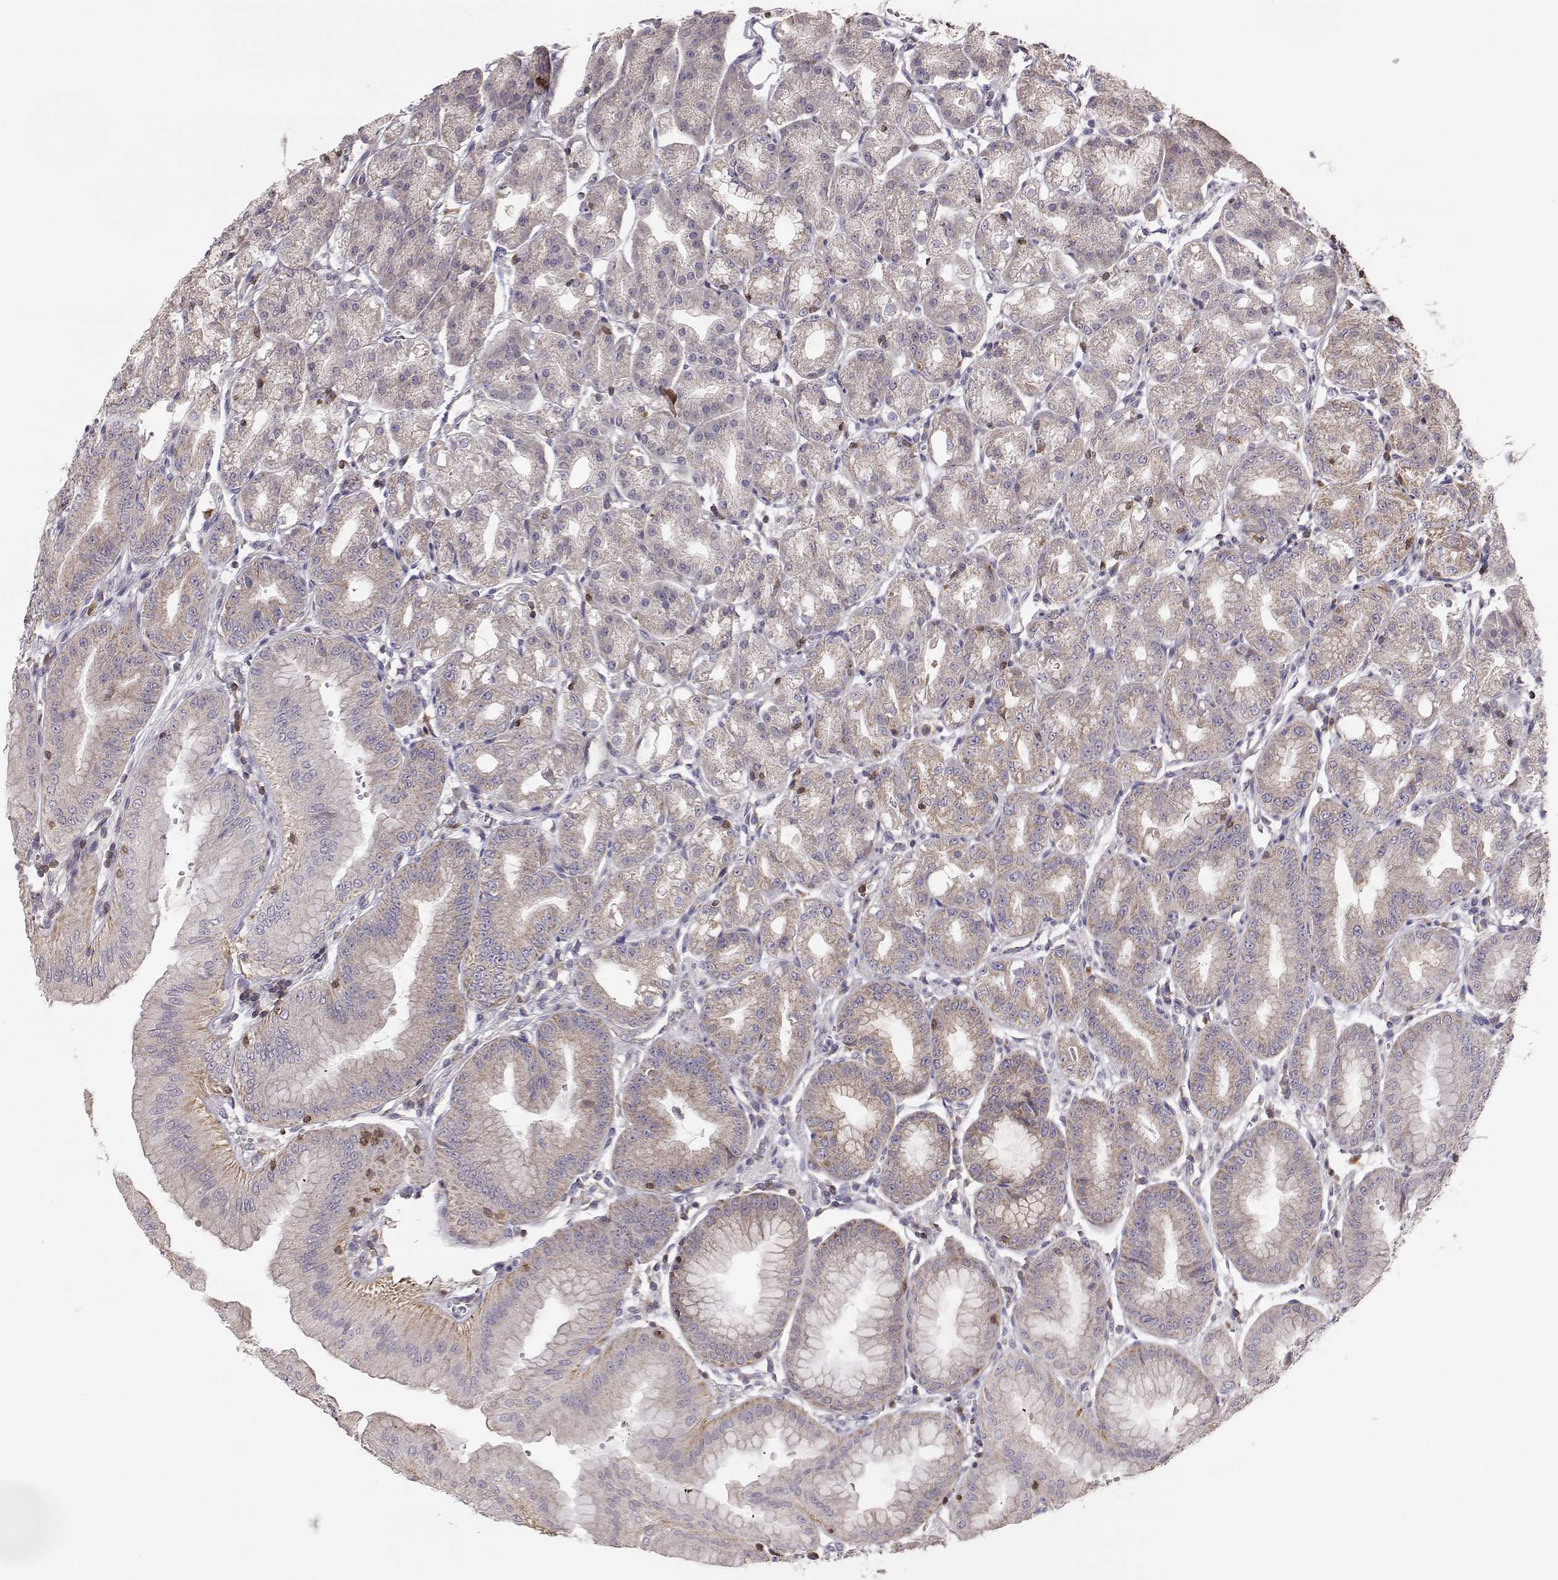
{"staining": {"intensity": "moderate", "quantity": "25%-75%", "location": "cytoplasmic/membranous"}, "tissue": "stomach", "cell_type": "Glandular cells", "image_type": "normal", "snomed": [{"axis": "morphology", "description": "Normal tissue, NOS"}, {"axis": "topography", "description": "Stomach, lower"}], "caption": "Immunohistochemistry (IHC) (DAB) staining of normal stomach displays moderate cytoplasmic/membranous protein expression in about 25%-75% of glandular cells.", "gene": "GRAP2", "patient": {"sex": "male", "age": 71}}